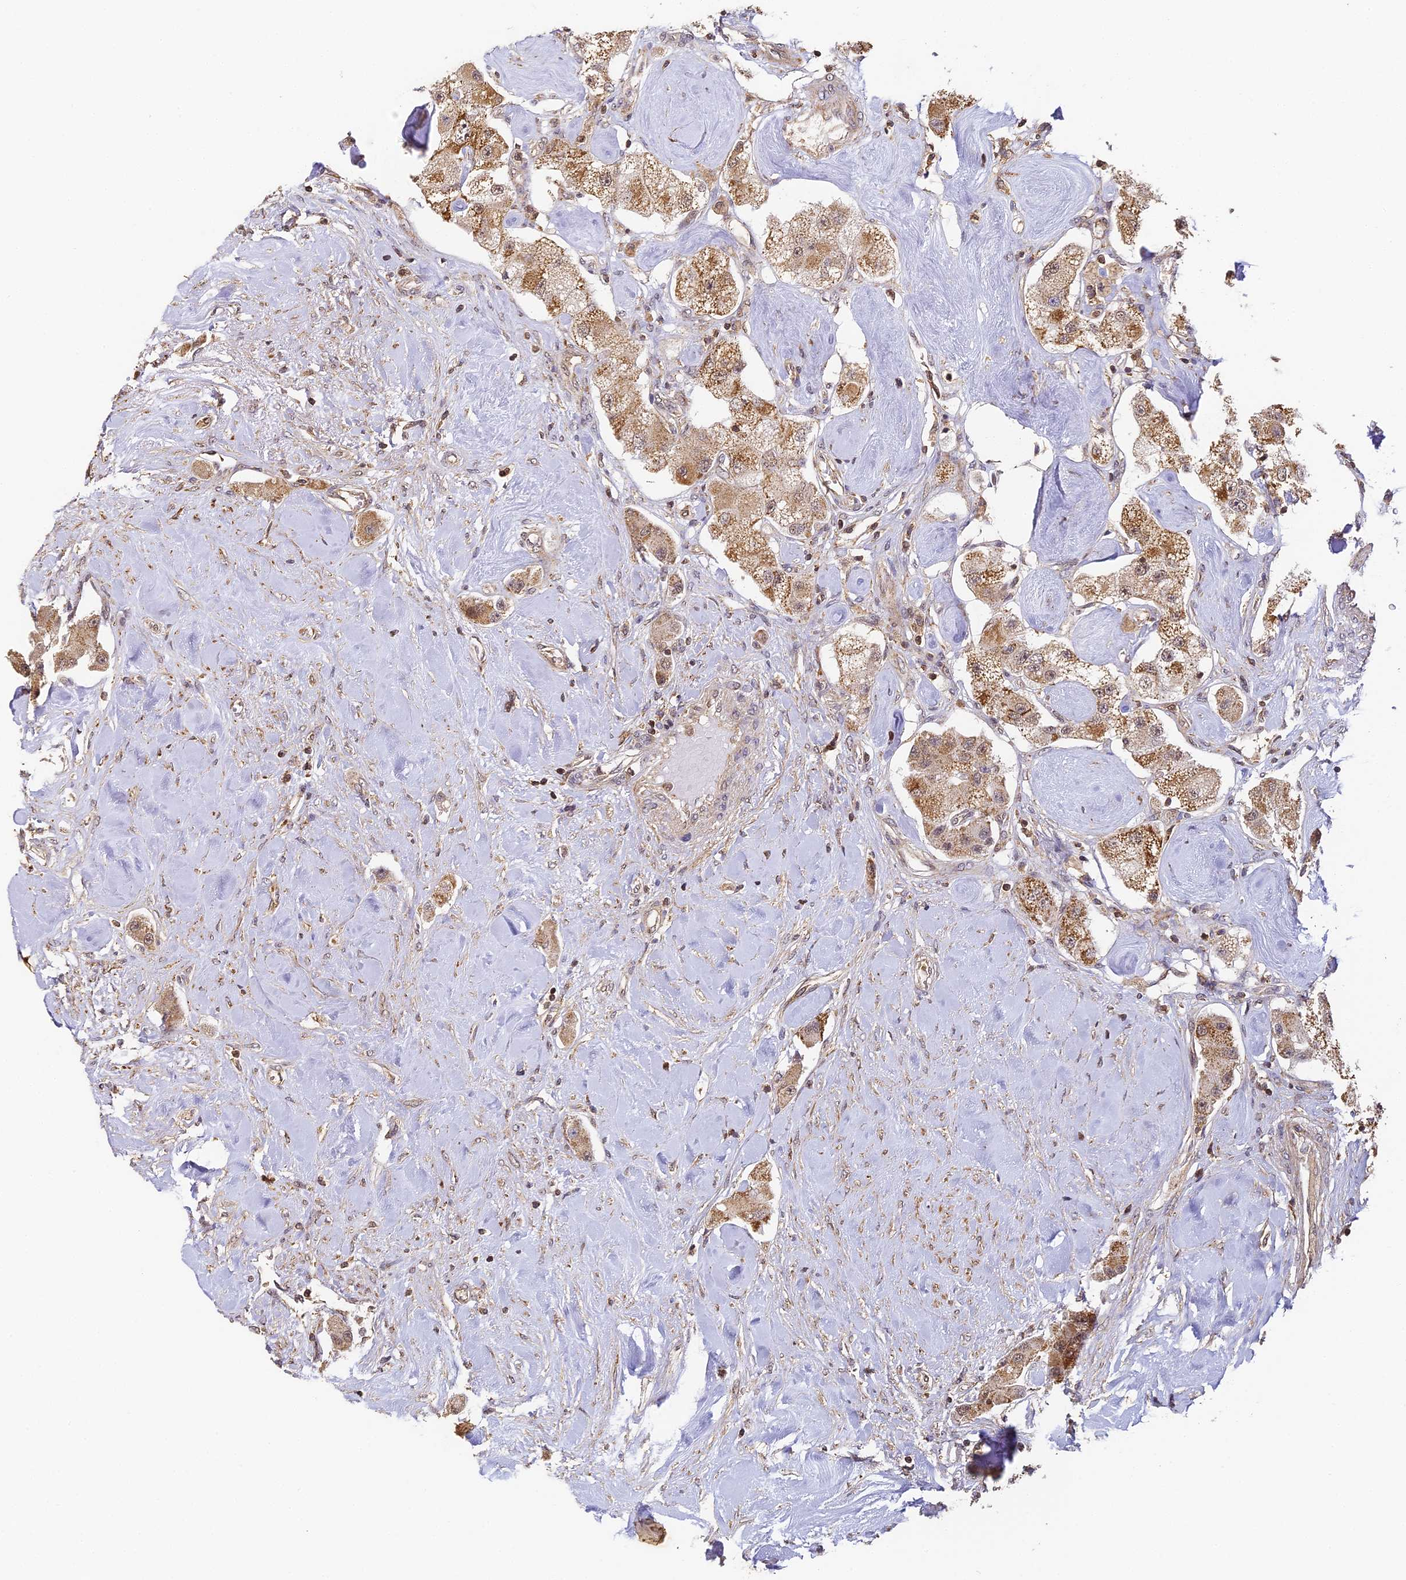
{"staining": {"intensity": "moderate", "quantity": ">75%", "location": "cytoplasmic/membranous"}, "tissue": "carcinoid", "cell_type": "Tumor cells", "image_type": "cancer", "snomed": [{"axis": "morphology", "description": "Carcinoid, malignant, NOS"}, {"axis": "topography", "description": "Pancreas"}], "caption": "A high-resolution micrograph shows IHC staining of carcinoid, which exhibits moderate cytoplasmic/membranous expression in approximately >75% of tumor cells. The staining was performed using DAB (3,3'-diaminobenzidine) to visualize the protein expression in brown, while the nuclei were stained in blue with hematoxylin (Magnification: 20x).", "gene": "ZNF443", "patient": {"sex": "male", "age": 41}}